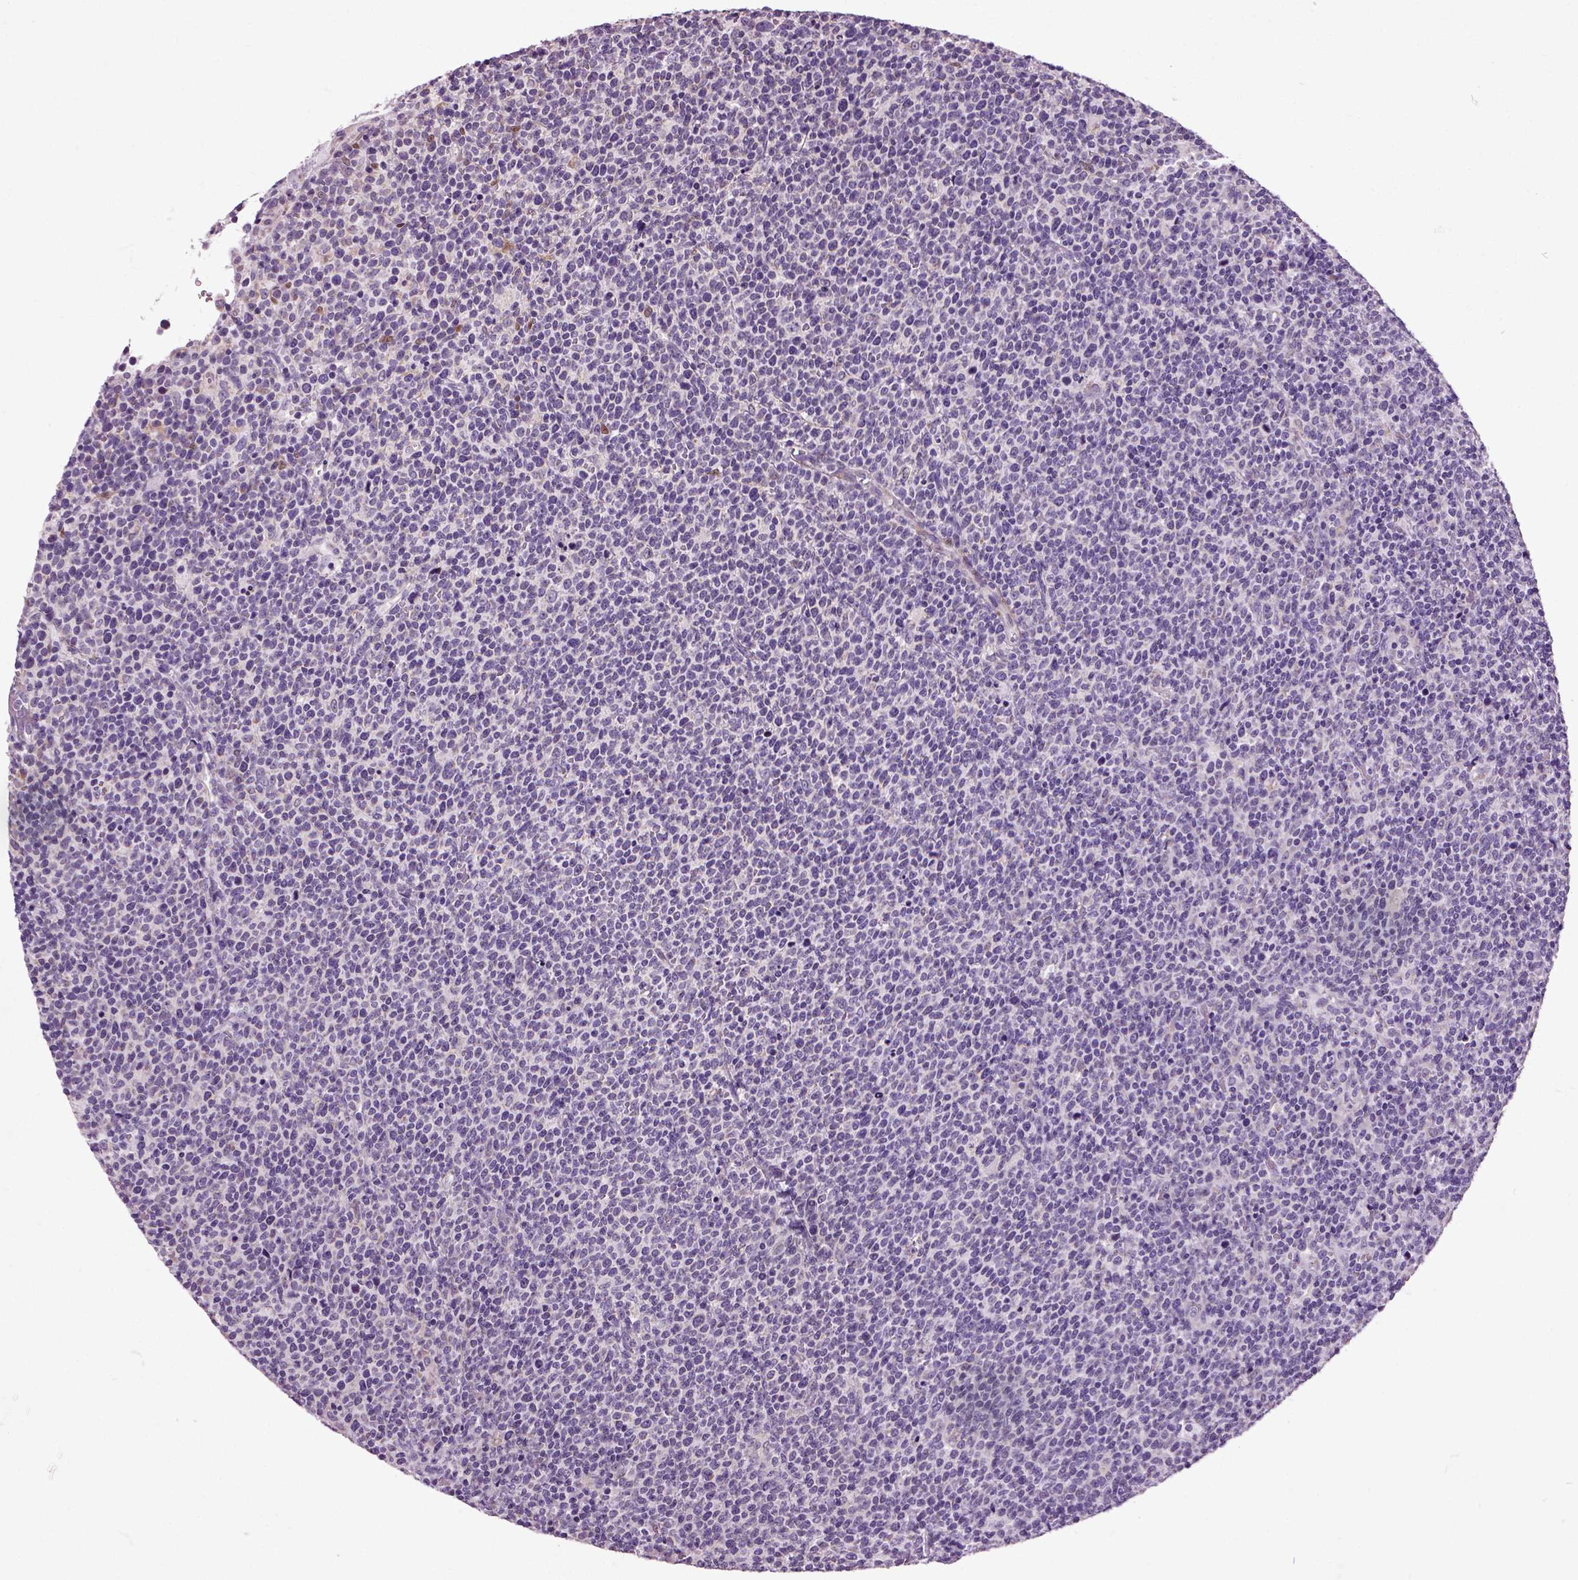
{"staining": {"intensity": "negative", "quantity": "none", "location": "none"}, "tissue": "lymphoma", "cell_type": "Tumor cells", "image_type": "cancer", "snomed": [{"axis": "morphology", "description": "Malignant lymphoma, non-Hodgkin's type, High grade"}, {"axis": "topography", "description": "Lymph node"}], "caption": "Human high-grade malignant lymphoma, non-Hodgkin's type stained for a protein using immunohistochemistry (IHC) demonstrates no expression in tumor cells.", "gene": "HSPA2", "patient": {"sex": "male", "age": 61}}